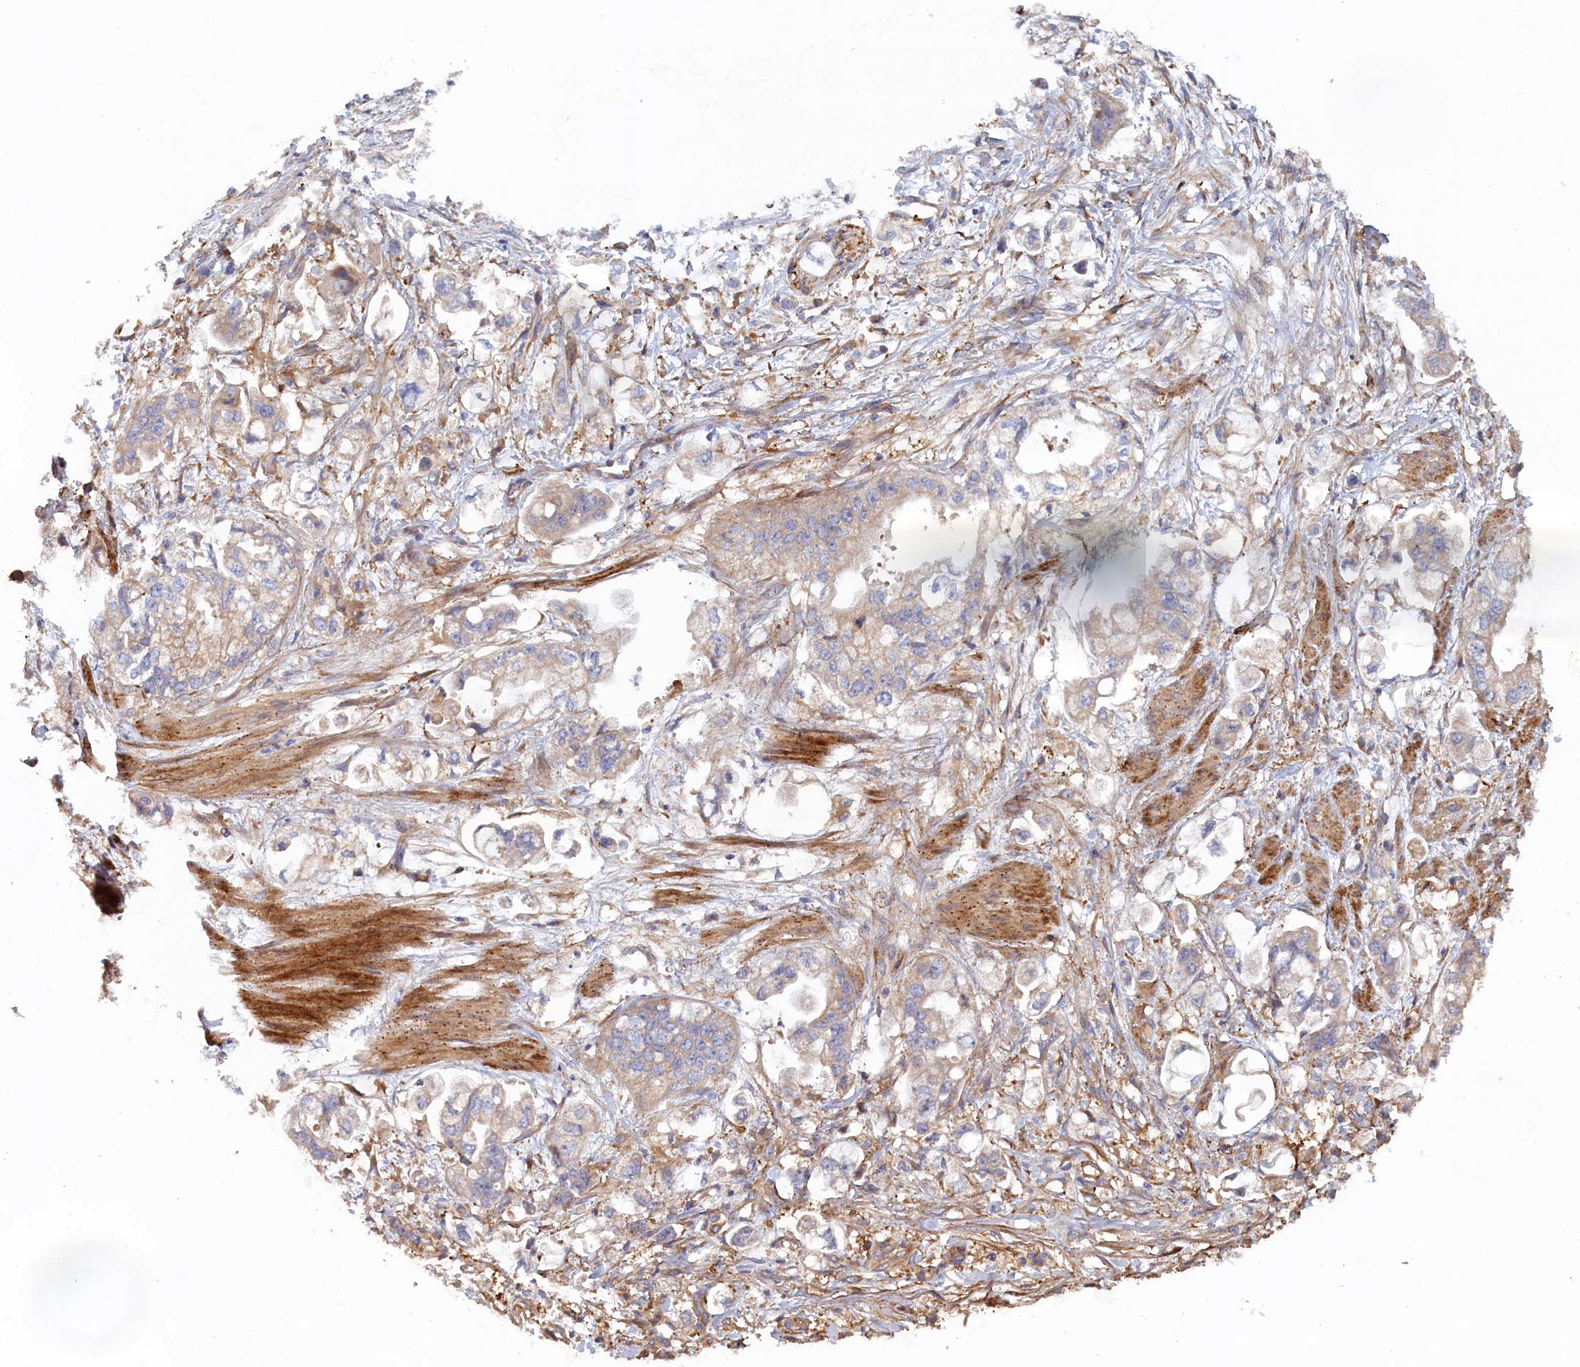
{"staining": {"intensity": "negative", "quantity": "none", "location": "none"}, "tissue": "stomach cancer", "cell_type": "Tumor cells", "image_type": "cancer", "snomed": [{"axis": "morphology", "description": "Adenocarcinoma, NOS"}, {"axis": "topography", "description": "Stomach"}], "caption": "Immunohistochemistry (IHC) micrograph of neoplastic tissue: stomach cancer stained with DAB (3,3'-diaminobenzidine) reveals no significant protein positivity in tumor cells.", "gene": "TMEM196", "patient": {"sex": "male", "age": 62}}